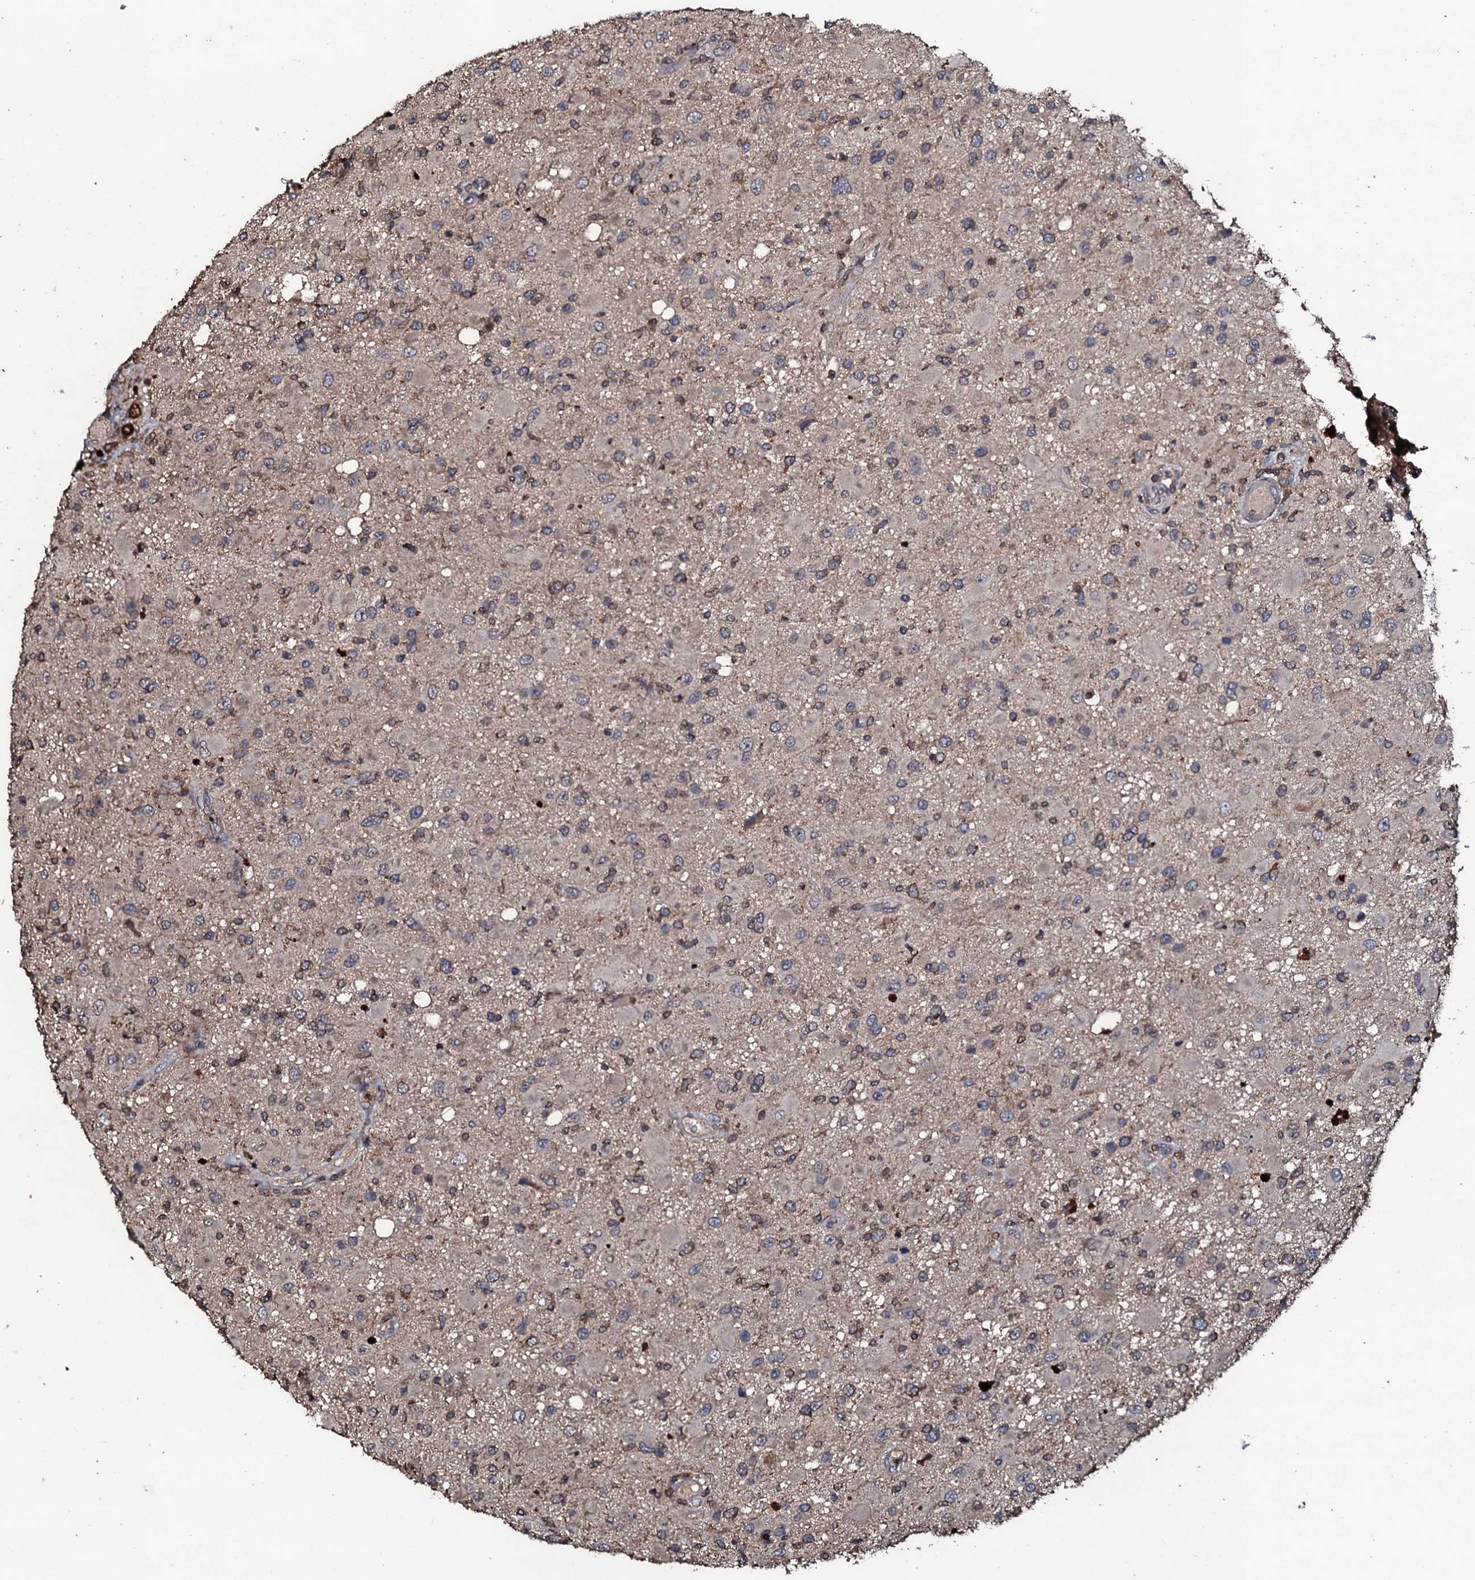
{"staining": {"intensity": "weak", "quantity": "25%-75%", "location": "cytoplasmic/membranous"}, "tissue": "glioma", "cell_type": "Tumor cells", "image_type": "cancer", "snomed": [{"axis": "morphology", "description": "Glioma, malignant, High grade"}, {"axis": "topography", "description": "Brain"}], "caption": "A histopathology image showing weak cytoplasmic/membranous staining in approximately 25%-75% of tumor cells in malignant glioma (high-grade), as visualized by brown immunohistochemical staining.", "gene": "SDHAF2", "patient": {"sex": "male", "age": 53}}